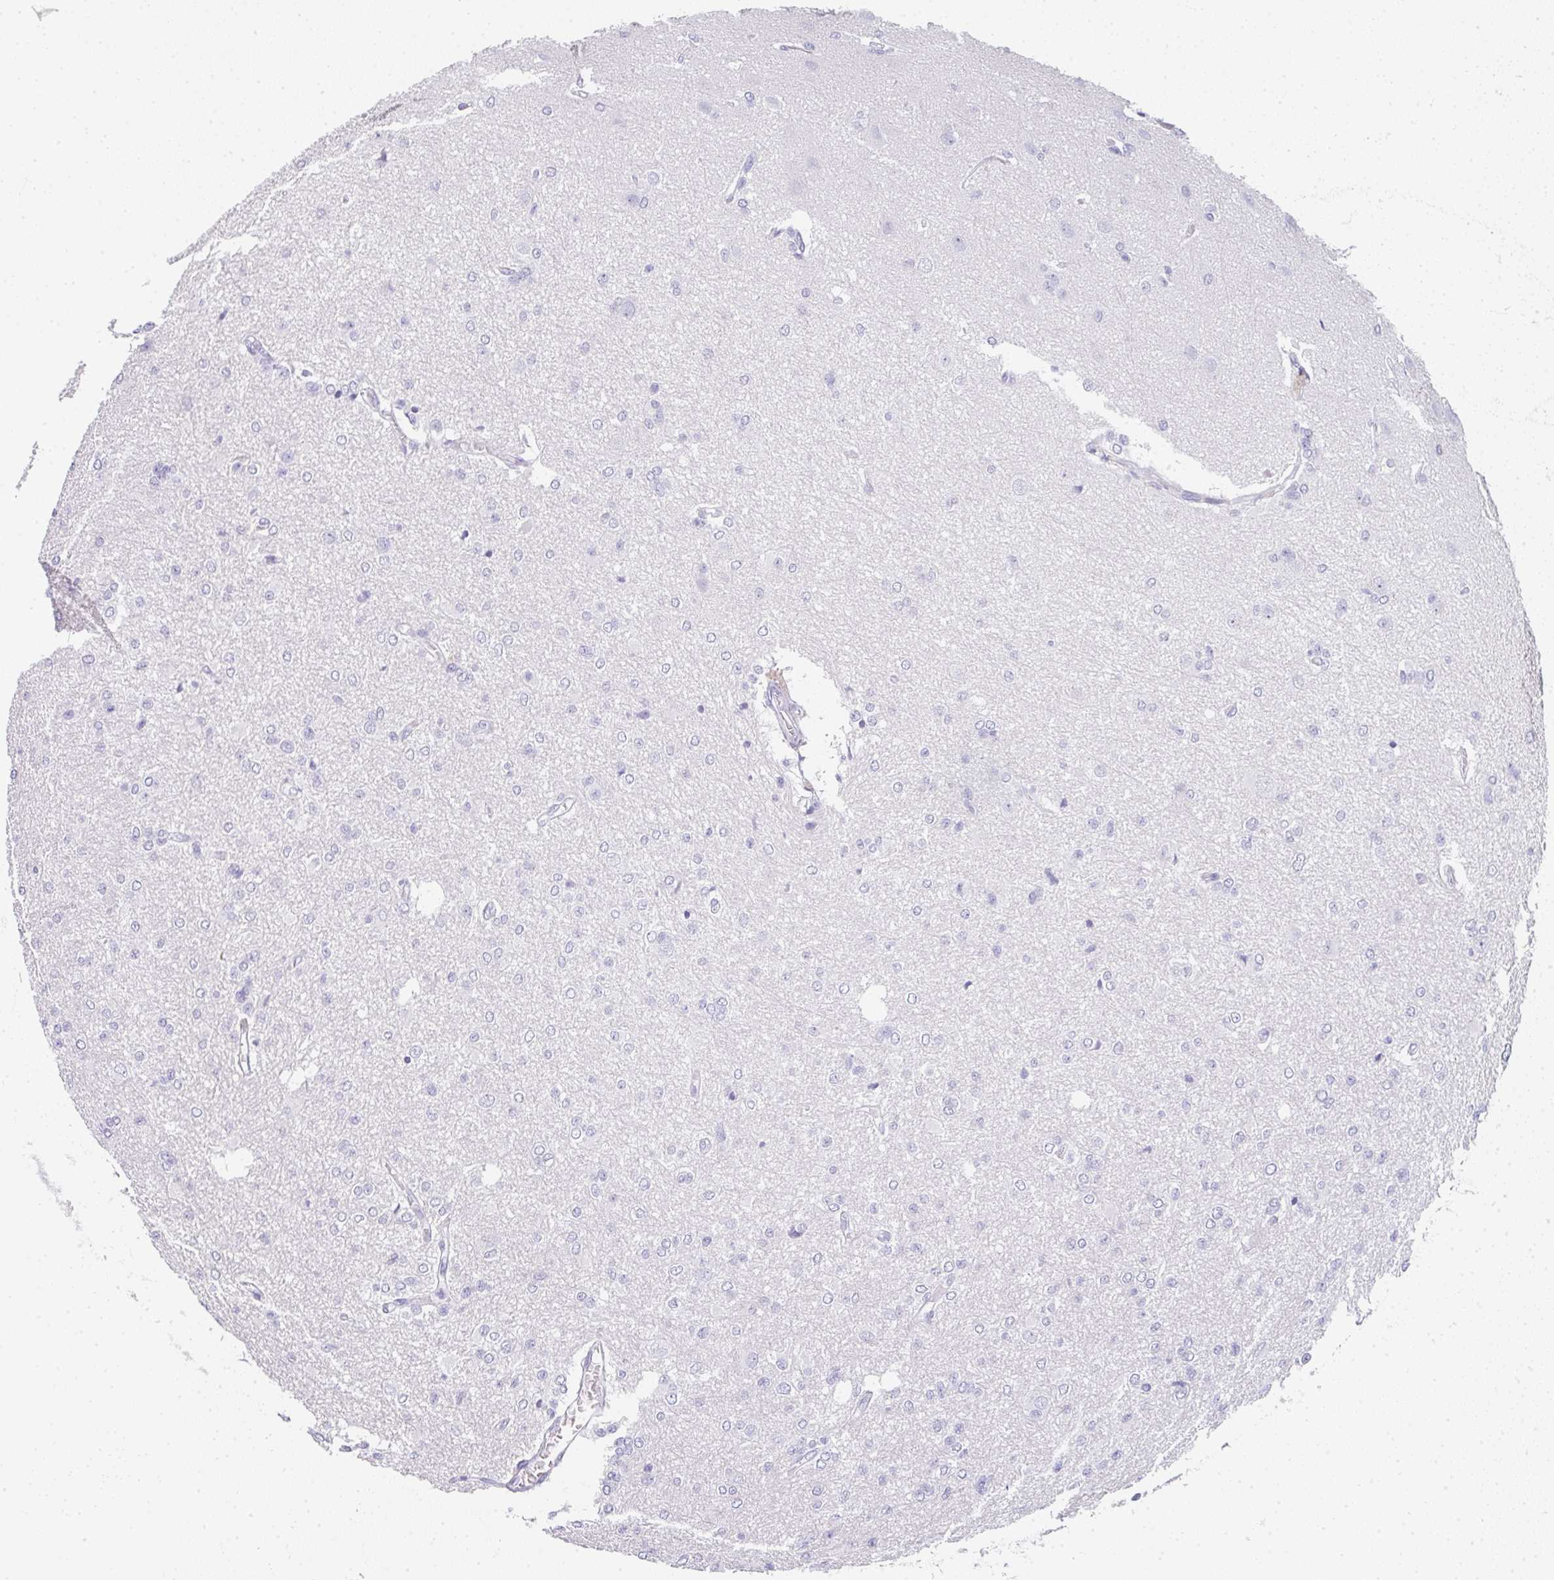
{"staining": {"intensity": "negative", "quantity": "none", "location": "none"}, "tissue": "glioma", "cell_type": "Tumor cells", "image_type": "cancer", "snomed": [{"axis": "morphology", "description": "Glioma, malignant, Low grade"}, {"axis": "topography", "description": "Brain"}], "caption": "Human glioma stained for a protein using immunohistochemistry demonstrates no positivity in tumor cells.", "gene": "NEU2", "patient": {"sex": "male", "age": 26}}